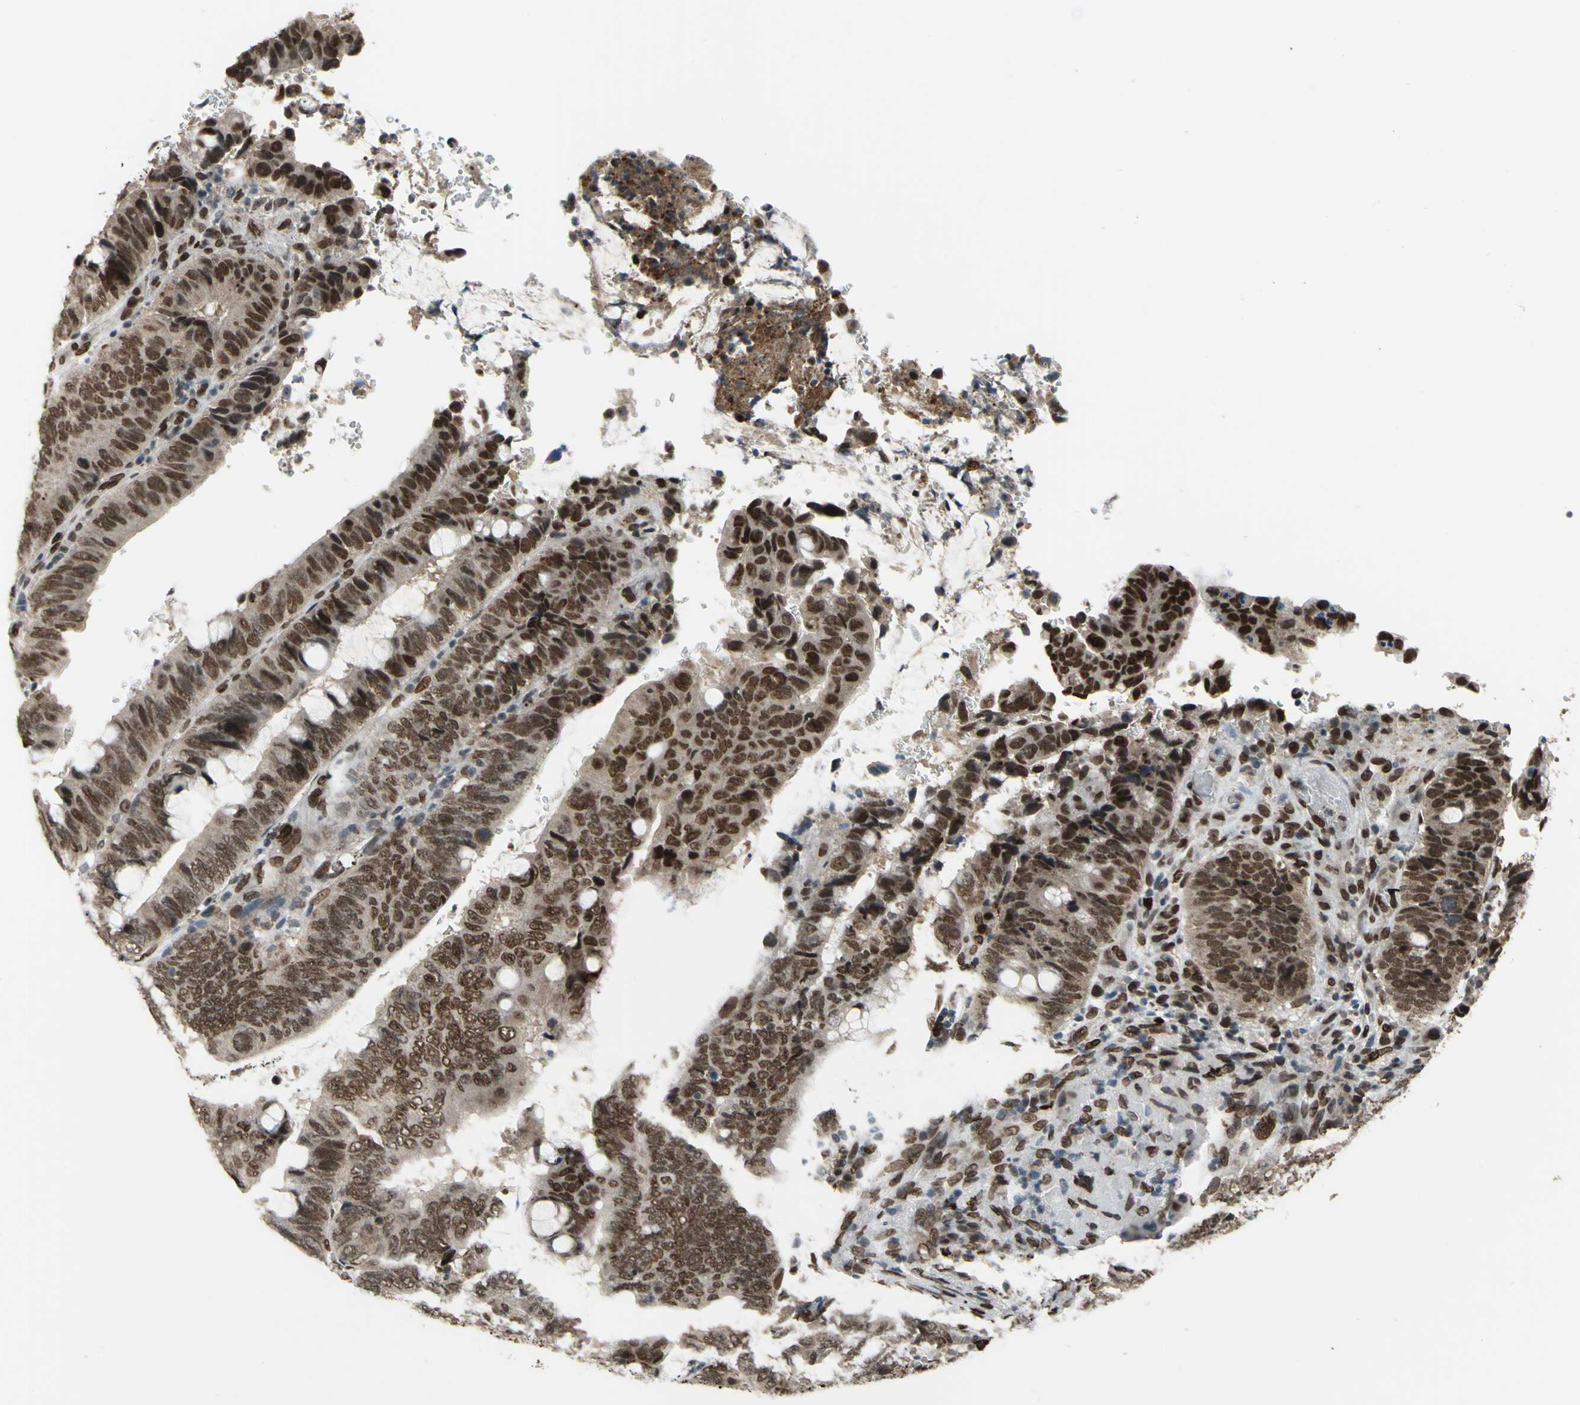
{"staining": {"intensity": "strong", "quantity": ">75%", "location": "cytoplasmic/membranous,nuclear"}, "tissue": "colorectal cancer", "cell_type": "Tumor cells", "image_type": "cancer", "snomed": [{"axis": "morphology", "description": "Normal tissue, NOS"}, {"axis": "morphology", "description": "Adenocarcinoma, NOS"}, {"axis": "topography", "description": "Rectum"}, {"axis": "topography", "description": "Peripheral nerve tissue"}], "caption": "A histopathology image of human colorectal adenocarcinoma stained for a protein reveals strong cytoplasmic/membranous and nuclear brown staining in tumor cells.", "gene": "ISY1", "patient": {"sex": "male", "age": 92}}